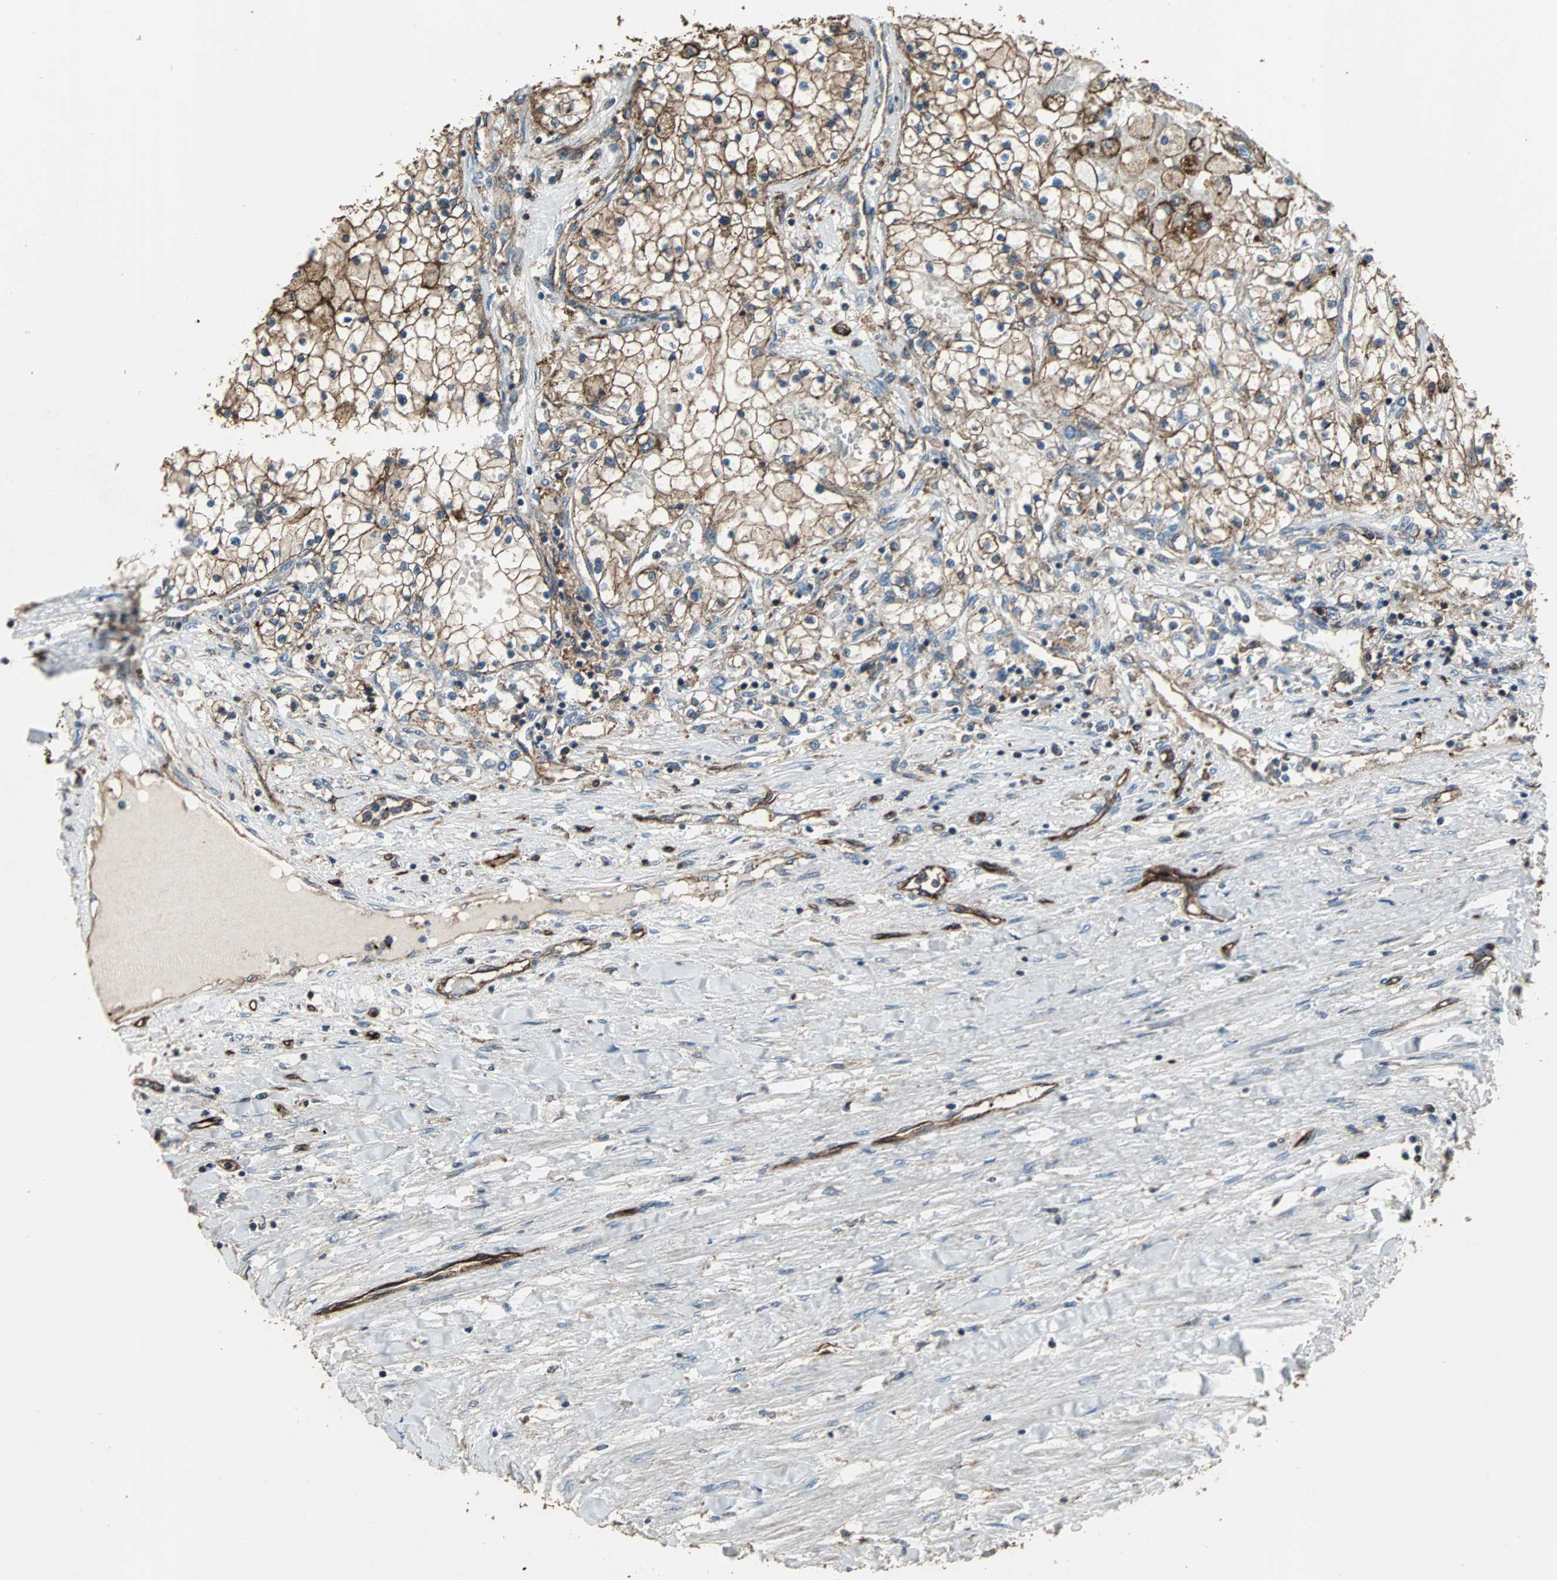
{"staining": {"intensity": "moderate", "quantity": ">75%", "location": "cytoplasmic/membranous"}, "tissue": "renal cancer", "cell_type": "Tumor cells", "image_type": "cancer", "snomed": [{"axis": "morphology", "description": "Adenocarcinoma, NOS"}, {"axis": "topography", "description": "Kidney"}], "caption": "An image showing moderate cytoplasmic/membranous staining in approximately >75% of tumor cells in adenocarcinoma (renal), as visualized by brown immunohistochemical staining.", "gene": "F11R", "patient": {"sex": "male", "age": 68}}